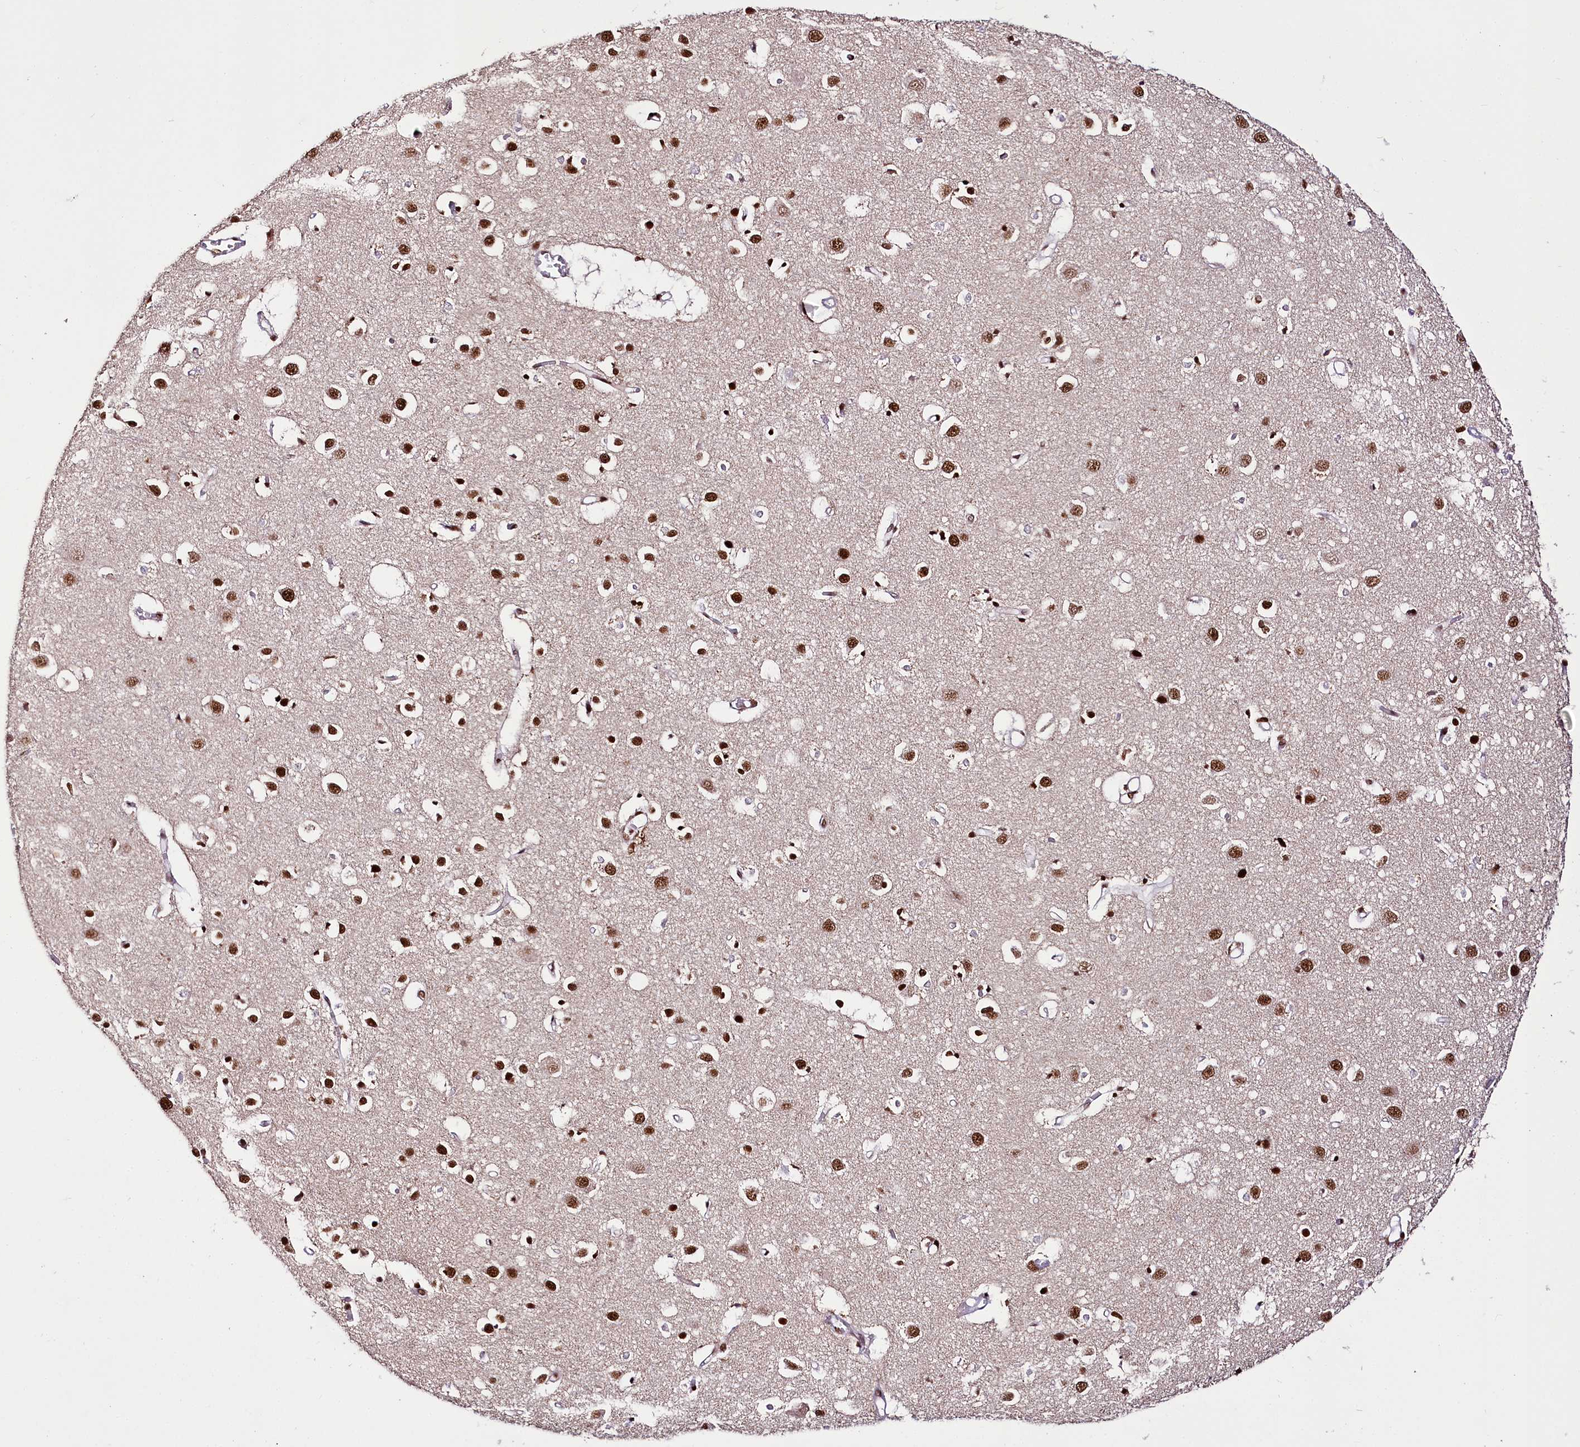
{"staining": {"intensity": "moderate", "quantity": "25%-75%", "location": "nuclear"}, "tissue": "cerebral cortex", "cell_type": "Endothelial cells", "image_type": "normal", "snomed": [{"axis": "morphology", "description": "Normal tissue, NOS"}, {"axis": "topography", "description": "Cerebral cortex"}], "caption": "DAB immunohistochemical staining of unremarkable human cerebral cortex shows moderate nuclear protein positivity in approximately 25%-75% of endothelial cells. (DAB (3,3'-diaminobenzidine) IHC with brightfield microscopy, high magnification).", "gene": "SMARCE1", "patient": {"sex": "female", "age": 64}}